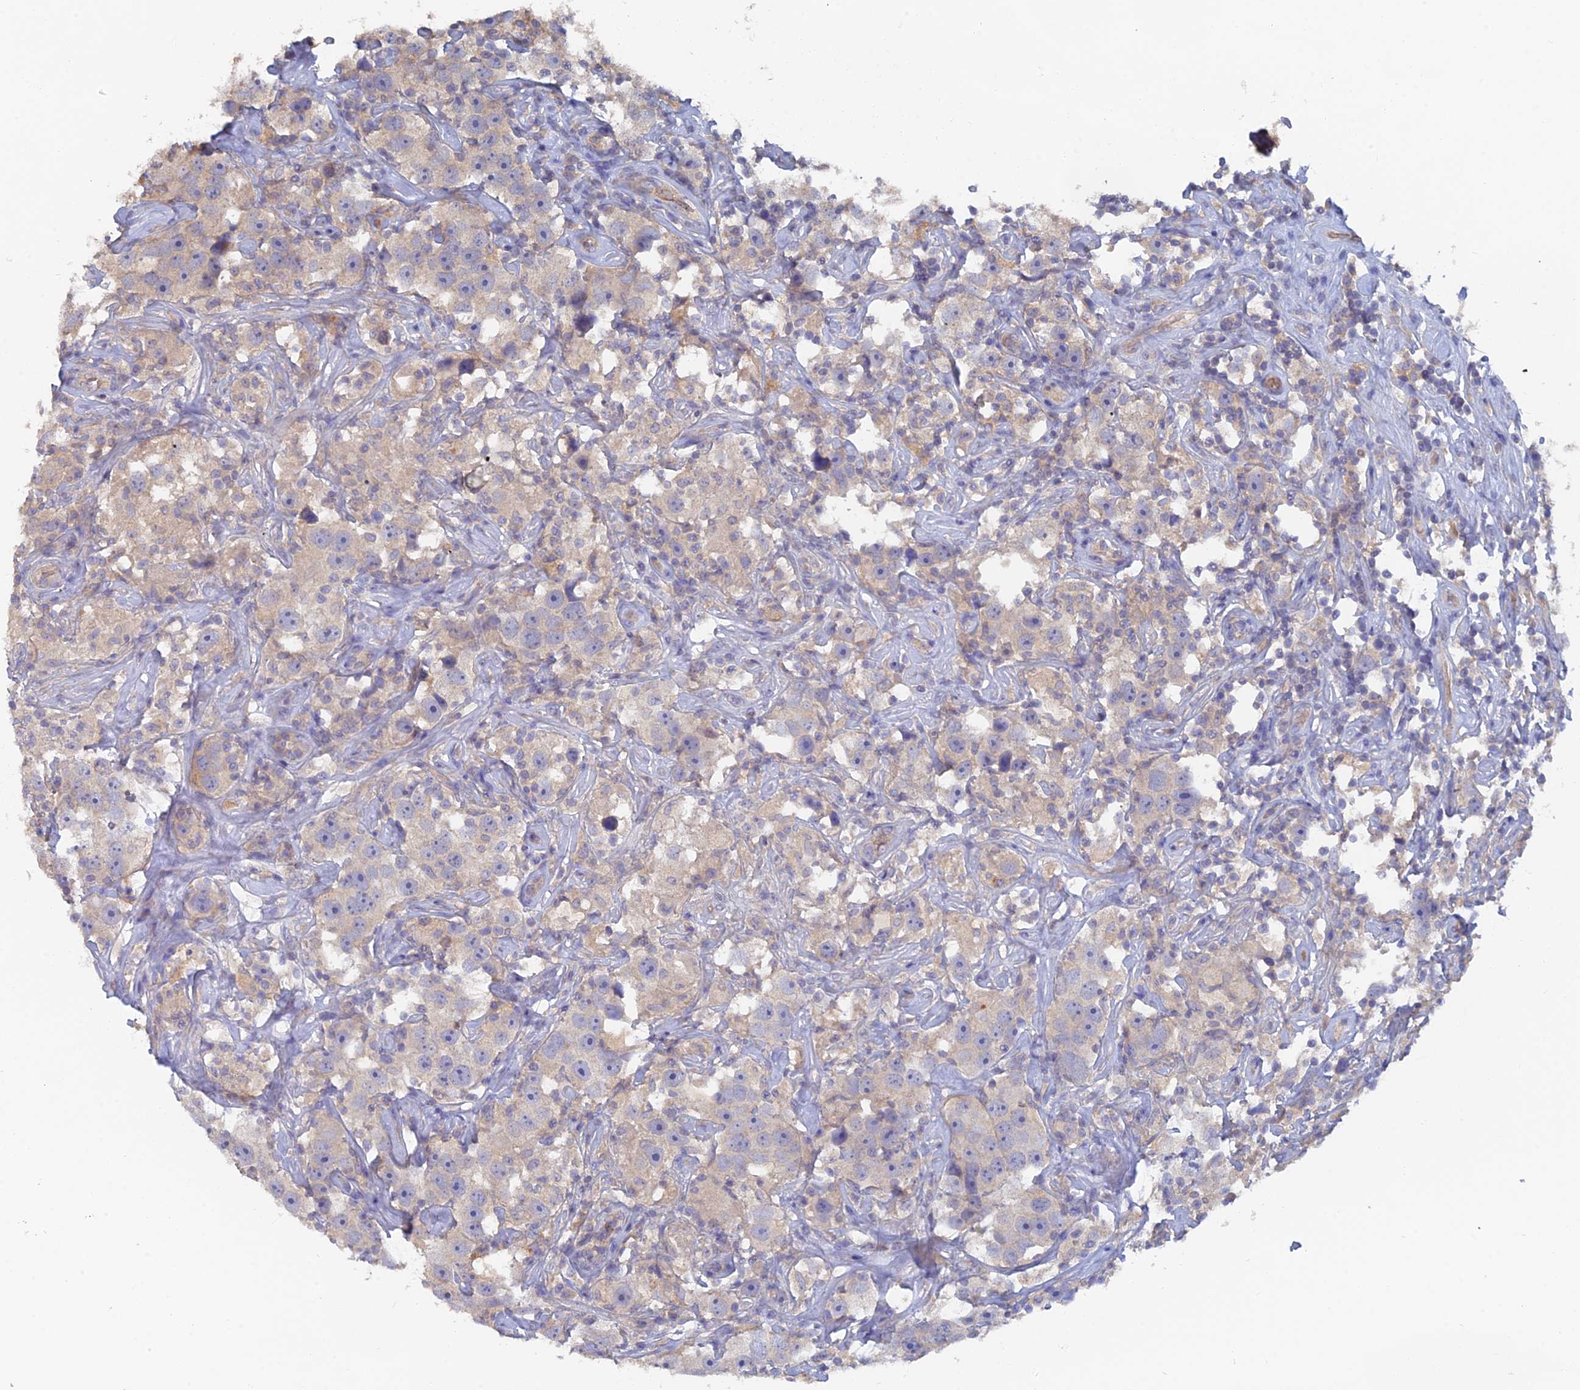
{"staining": {"intensity": "weak", "quantity": "25%-75%", "location": "cytoplasmic/membranous"}, "tissue": "testis cancer", "cell_type": "Tumor cells", "image_type": "cancer", "snomed": [{"axis": "morphology", "description": "Seminoma, NOS"}, {"axis": "topography", "description": "Testis"}], "caption": "IHC histopathology image of testis seminoma stained for a protein (brown), which displays low levels of weak cytoplasmic/membranous staining in about 25%-75% of tumor cells.", "gene": "ARRDC1", "patient": {"sex": "male", "age": 49}}